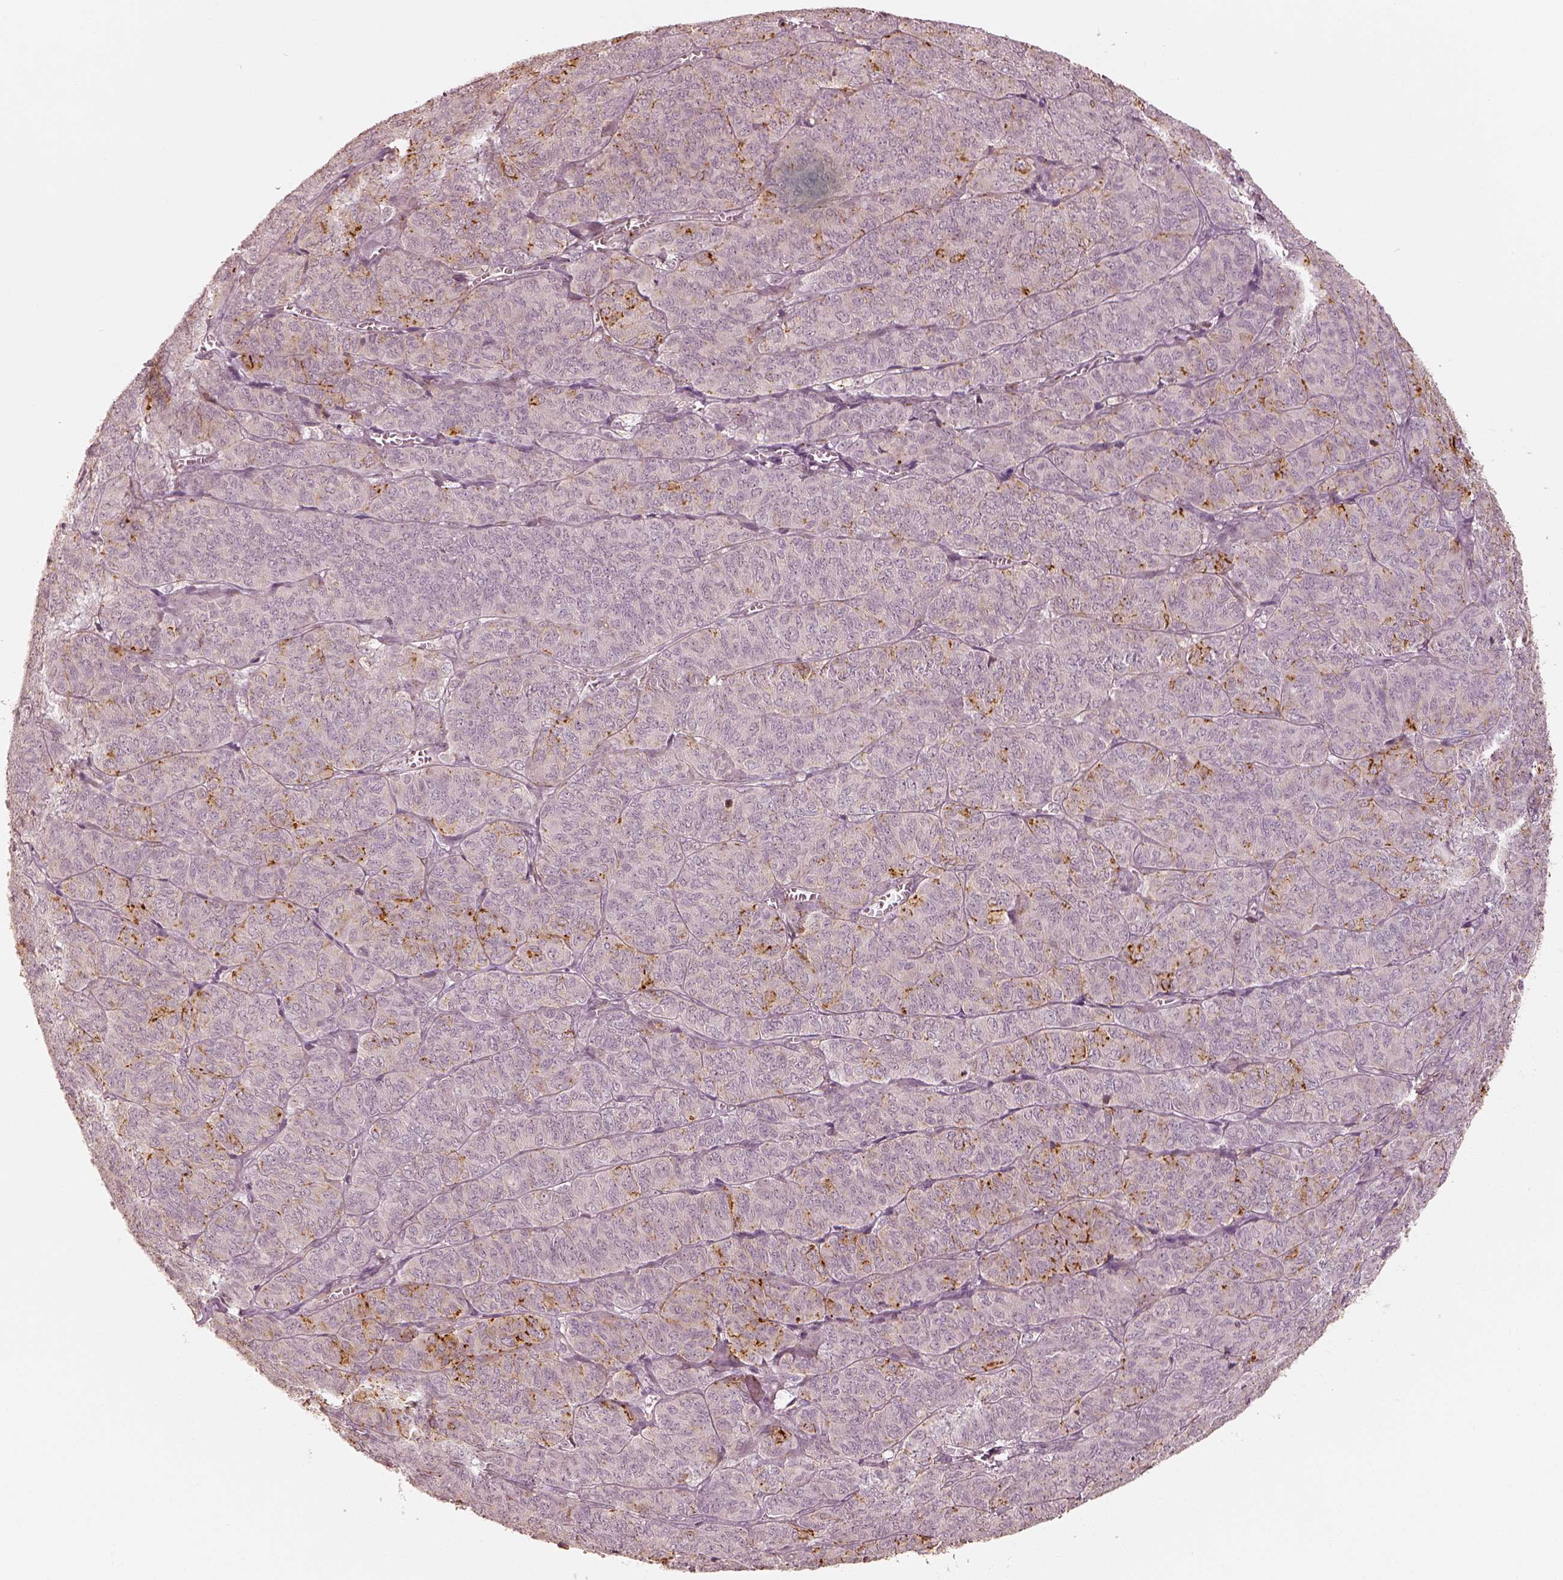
{"staining": {"intensity": "moderate", "quantity": "<25%", "location": "cytoplasmic/membranous"}, "tissue": "ovarian cancer", "cell_type": "Tumor cells", "image_type": "cancer", "snomed": [{"axis": "morphology", "description": "Carcinoma, endometroid"}, {"axis": "topography", "description": "Ovary"}], "caption": "This histopathology image reveals immunohistochemistry (IHC) staining of ovarian cancer (endometroid carcinoma), with low moderate cytoplasmic/membranous staining in about <25% of tumor cells.", "gene": "GORASP2", "patient": {"sex": "female", "age": 80}}